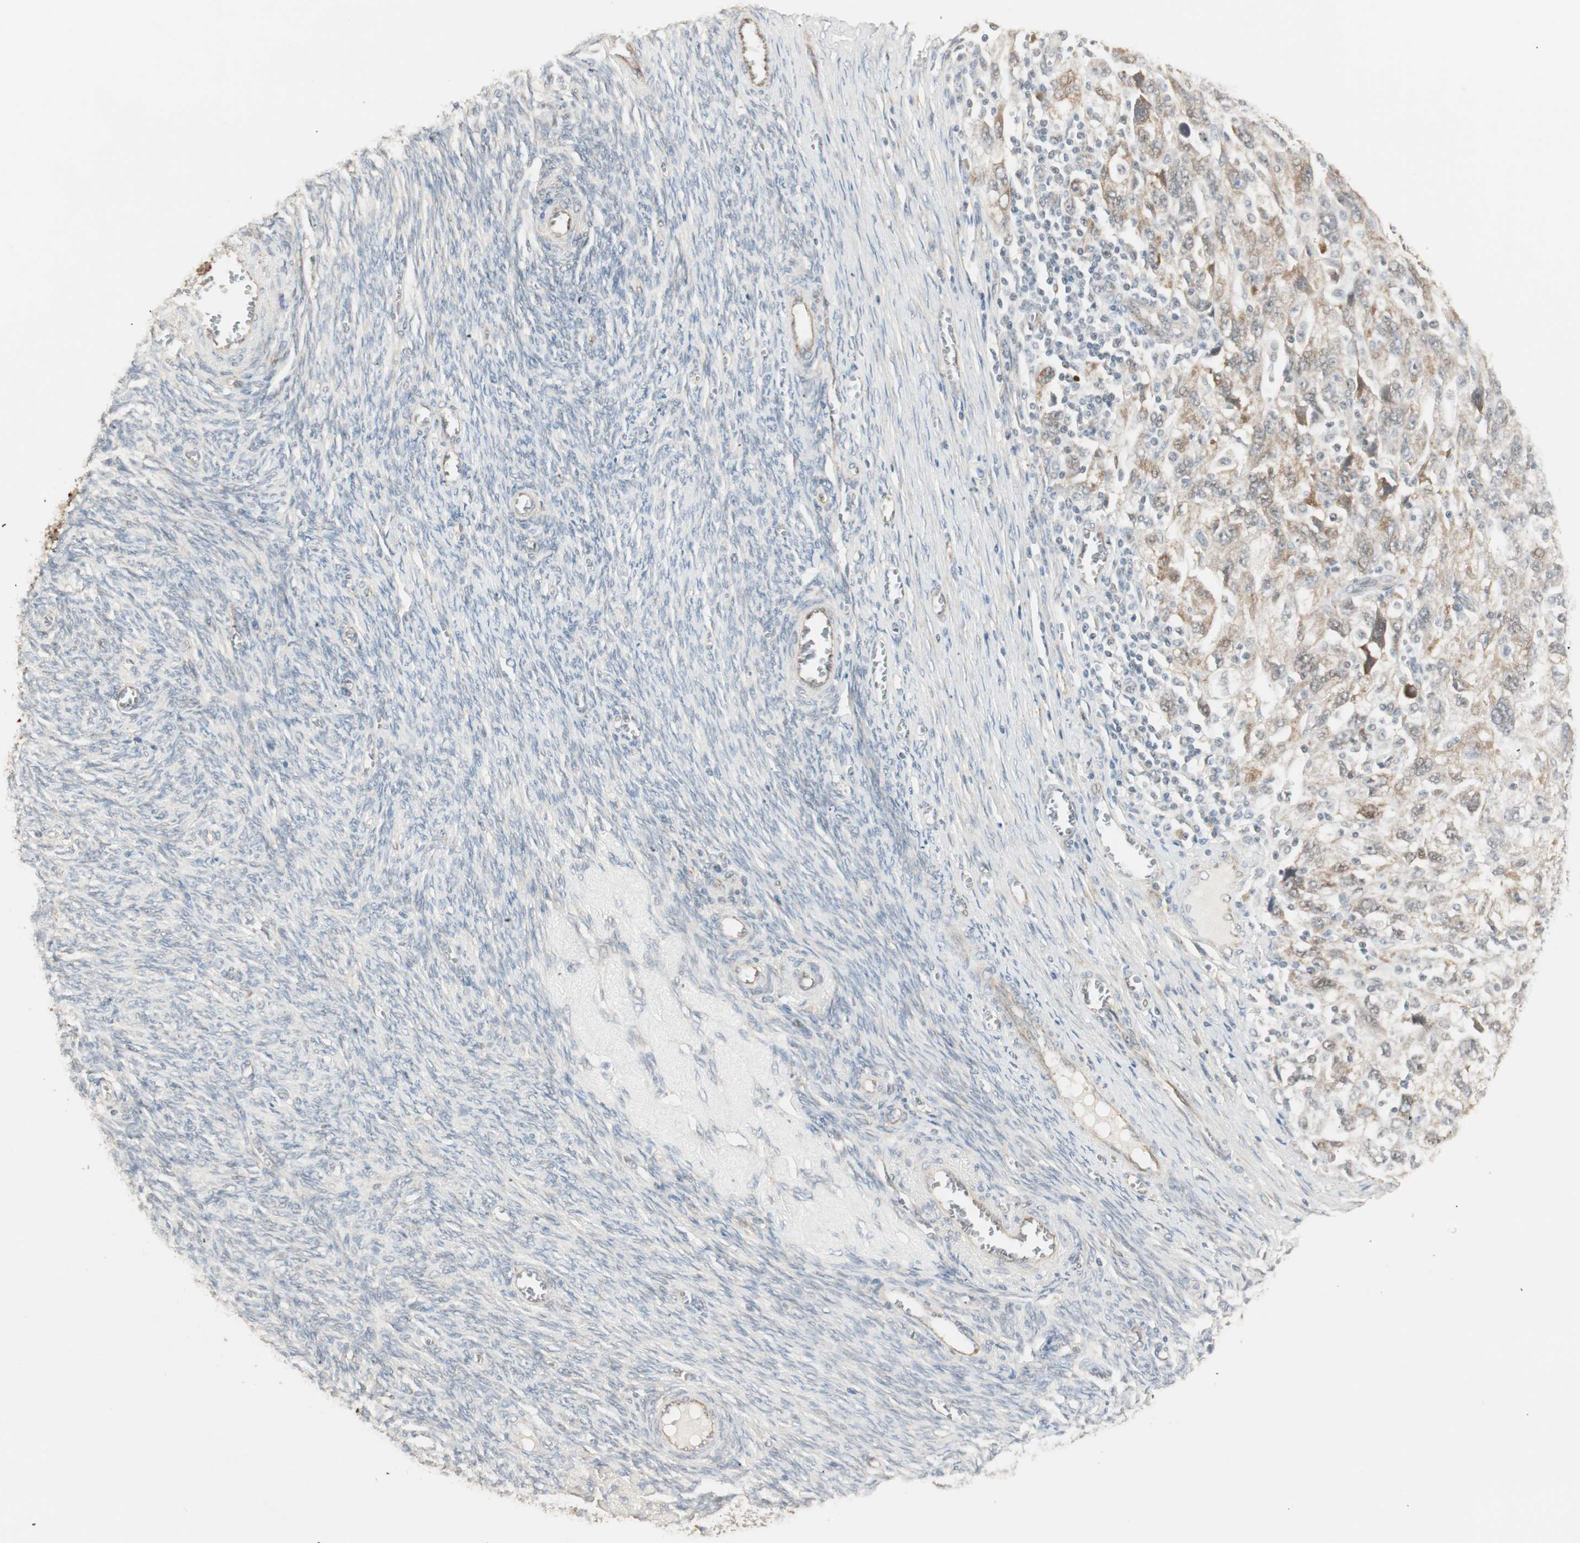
{"staining": {"intensity": "weak", "quantity": "25%-75%", "location": "cytoplasmic/membranous"}, "tissue": "ovarian cancer", "cell_type": "Tumor cells", "image_type": "cancer", "snomed": [{"axis": "morphology", "description": "Carcinoma, NOS"}, {"axis": "morphology", "description": "Cystadenocarcinoma, serous, NOS"}, {"axis": "topography", "description": "Ovary"}], "caption": "High-power microscopy captured an immunohistochemistry (IHC) histopathology image of carcinoma (ovarian), revealing weak cytoplasmic/membranous positivity in about 25%-75% of tumor cells.", "gene": "TASOR", "patient": {"sex": "female", "age": 69}}